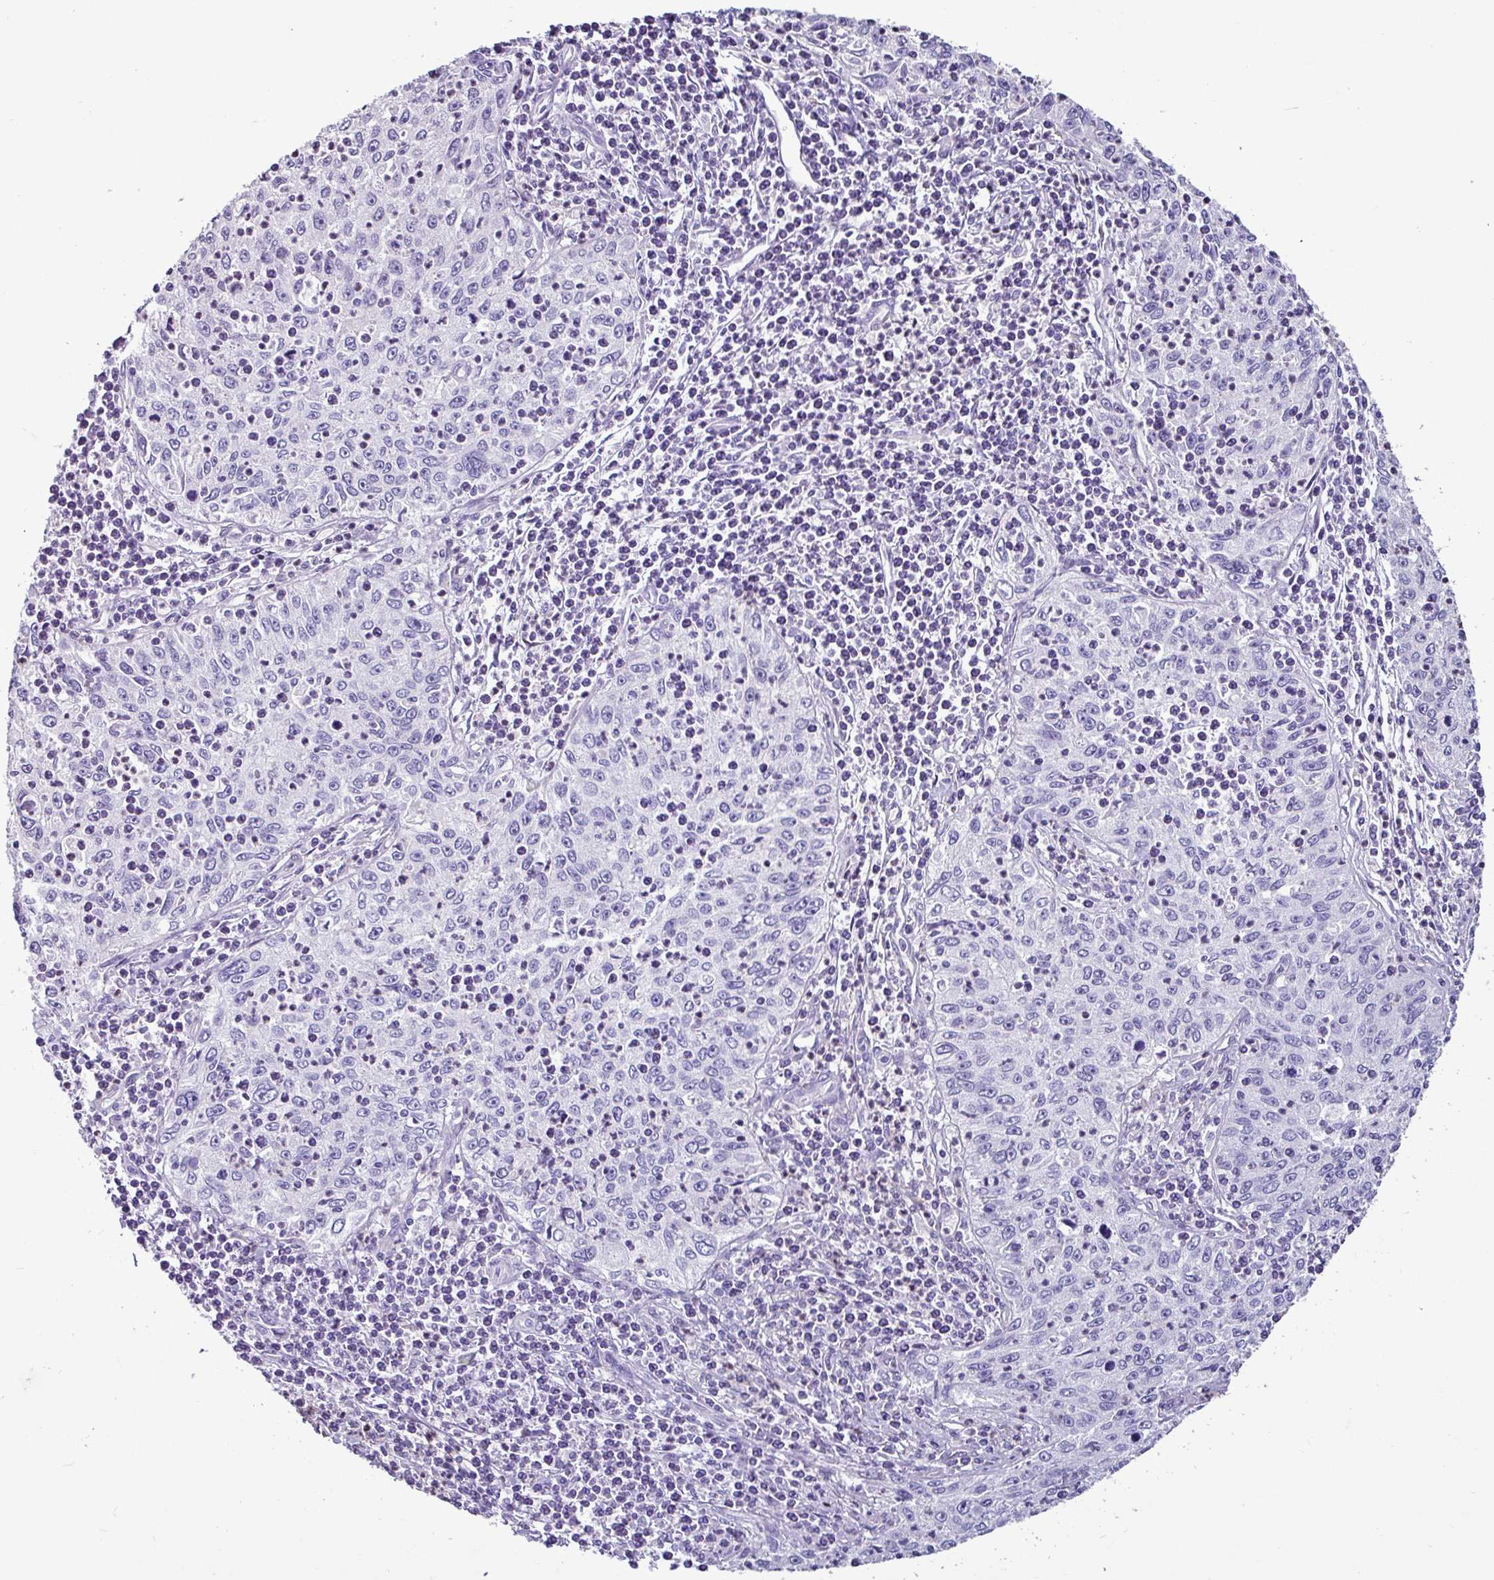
{"staining": {"intensity": "negative", "quantity": "none", "location": "none"}, "tissue": "cervical cancer", "cell_type": "Tumor cells", "image_type": "cancer", "snomed": [{"axis": "morphology", "description": "Squamous cell carcinoma, NOS"}, {"axis": "topography", "description": "Cervix"}], "caption": "Tumor cells are negative for brown protein staining in cervical cancer (squamous cell carcinoma). (DAB immunohistochemistry visualized using brightfield microscopy, high magnification).", "gene": "PPP1R35", "patient": {"sex": "female", "age": 30}}